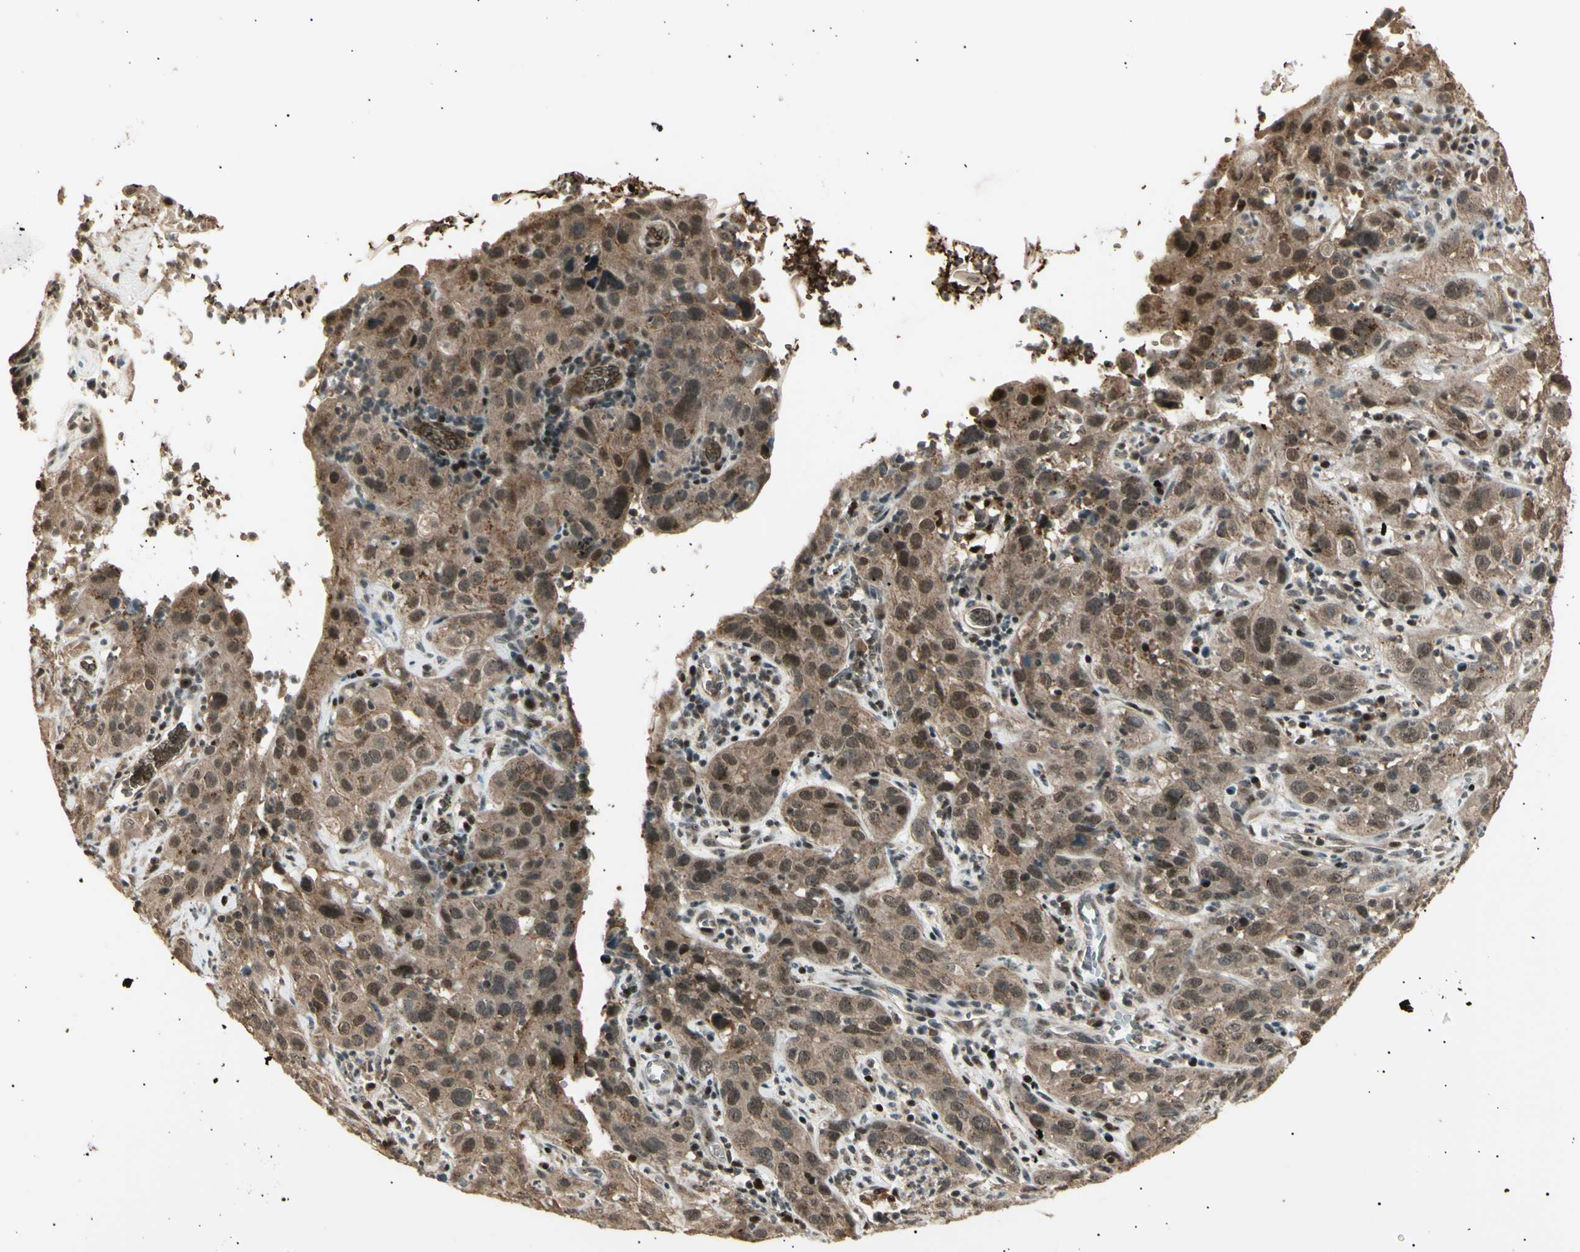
{"staining": {"intensity": "moderate", "quantity": "25%-75%", "location": "cytoplasmic/membranous,nuclear"}, "tissue": "cervical cancer", "cell_type": "Tumor cells", "image_type": "cancer", "snomed": [{"axis": "morphology", "description": "Squamous cell carcinoma, NOS"}, {"axis": "topography", "description": "Cervix"}], "caption": "Human cervical cancer (squamous cell carcinoma) stained with a brown dye shows moderate cytoplasmic/membranous and nuclear positive staining in approximately 25%-75% of tumor cells.", "gene": "NUAK2", "patient": {"sex": "female", "age": 32}}